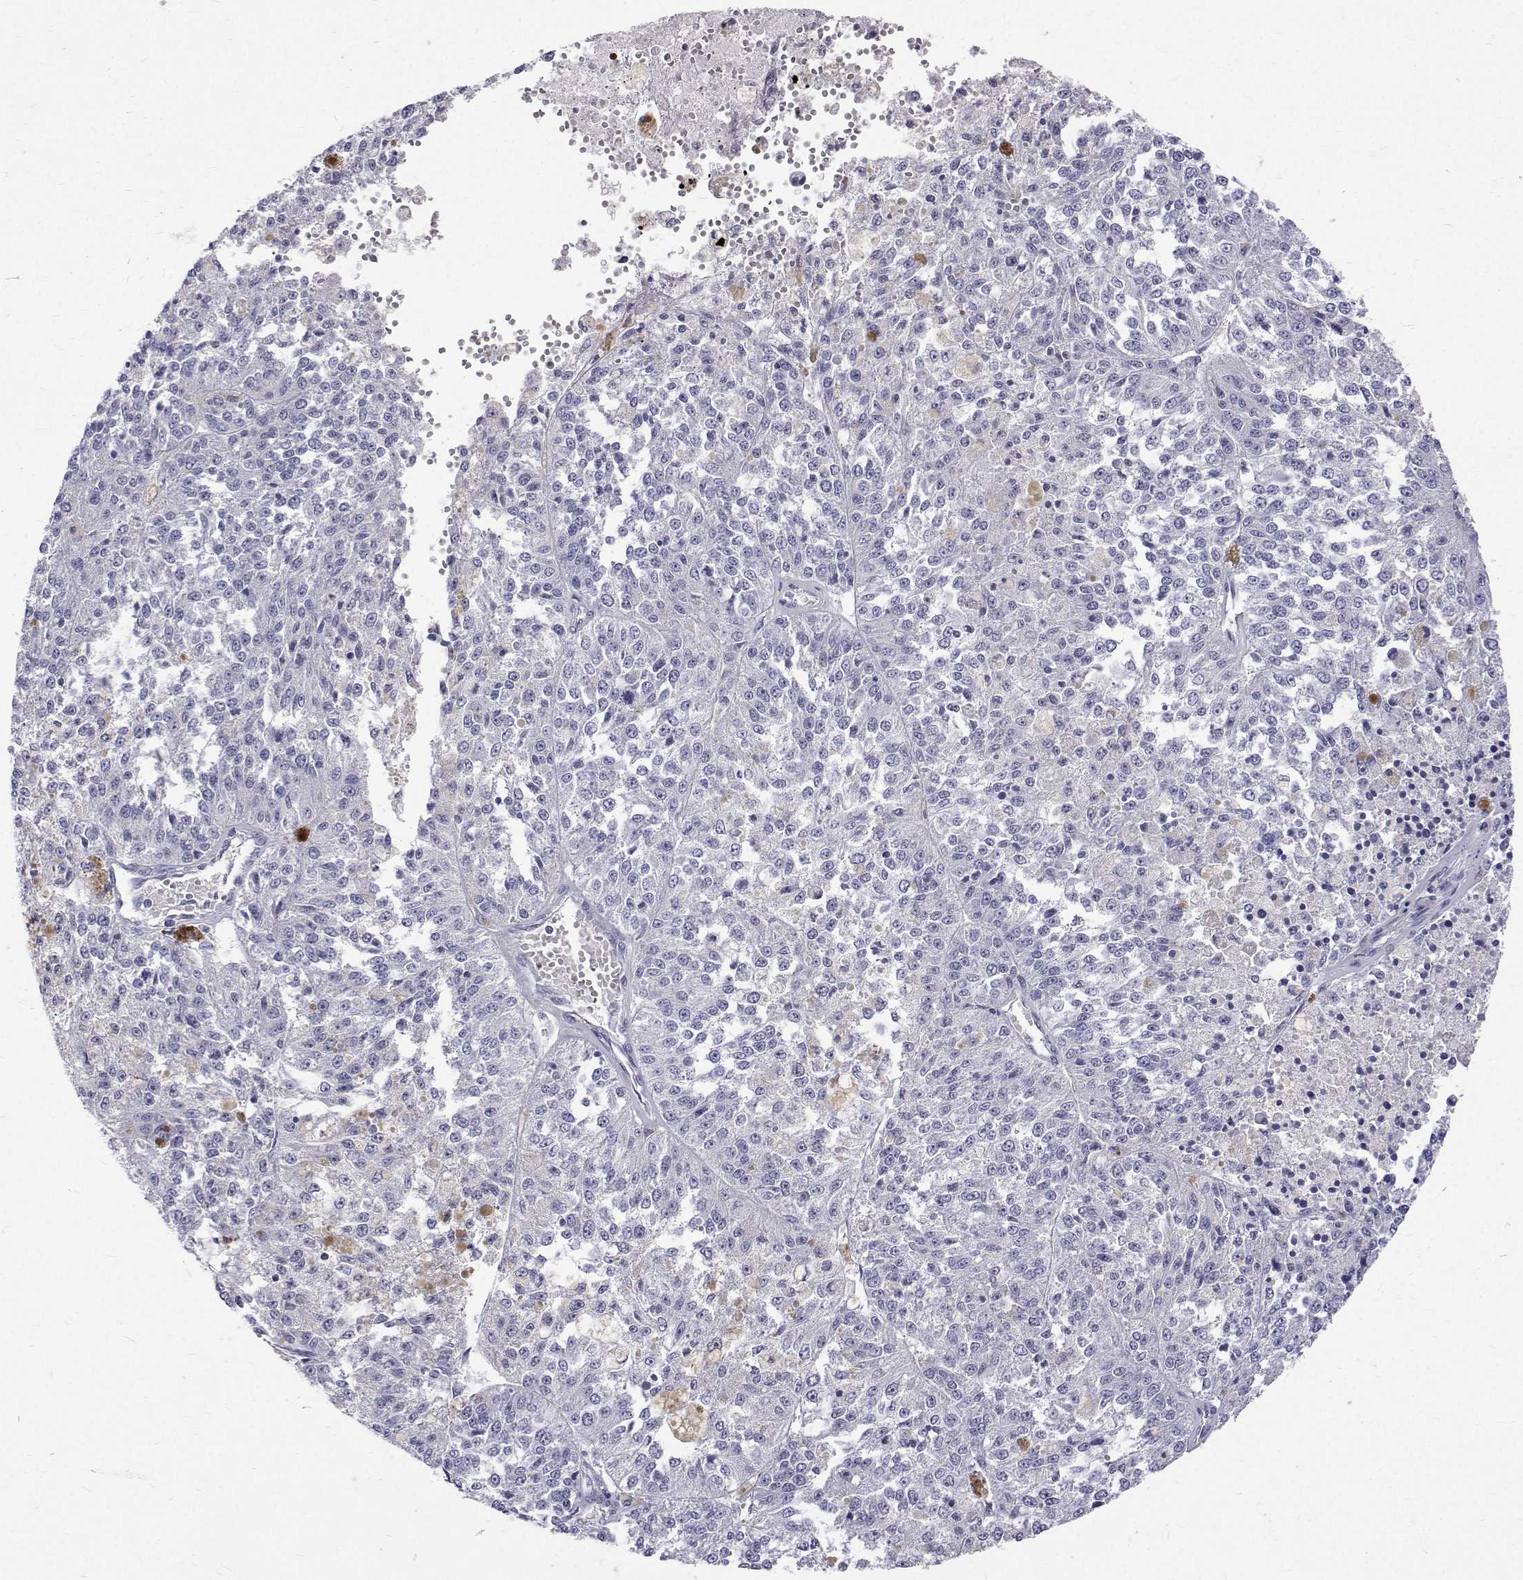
{"staining": {"intensity": "negative", "quantity": "none", "location": "none"}, "tissue": "melanoma", "cell_type": "Tumor cells", "image_type": "cancer", "snomed": [{"axis": "morphology", "description": "Malignant melanoma, Metastatic site"}, {"axis": "topography", "description": "Lymph node"}], "caption": "IHC of melanoma demonstrates no staining in tumor cells.", "gene": "OPRPN", "patient": {"sex": "female", "age": 64}}